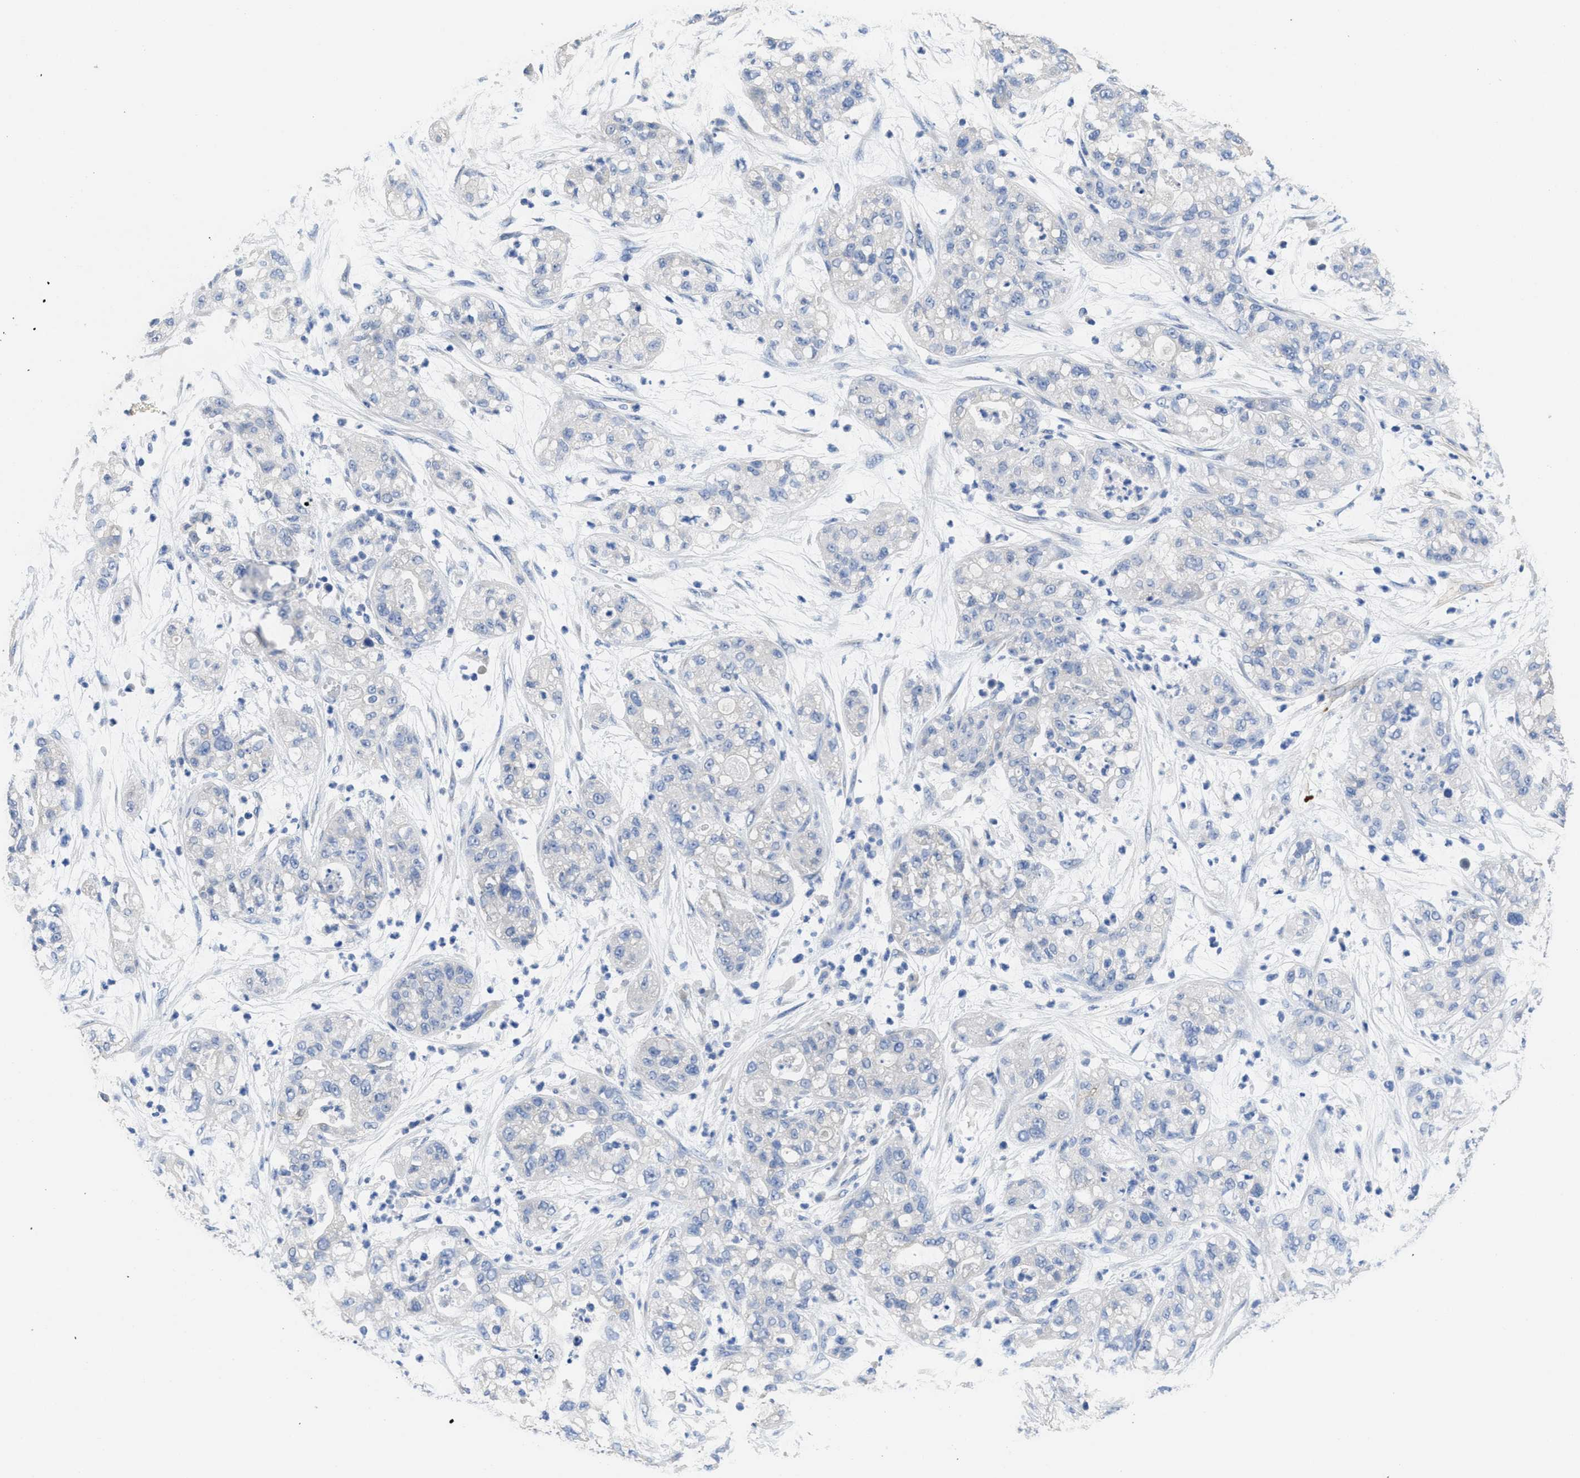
{"staining": {"intensity": "negative", "quantity": "none", "location": "none"}, "tissue": "pancreatic cancer", "cell_type": "Tumor cells", "image_type": "cancer", "snomed": [{"axis": "morphology", "description": "Adenocarcinoma, NOS"}, {"axis": "topography", "description": "Pancreas"}], "caption": "The histopathology image reveals no significant staining in tumor cells of pancreatic cancer (adenocarcinoma).", "gene": "CA9", "patient": {"sex": "female", "age": 78}}